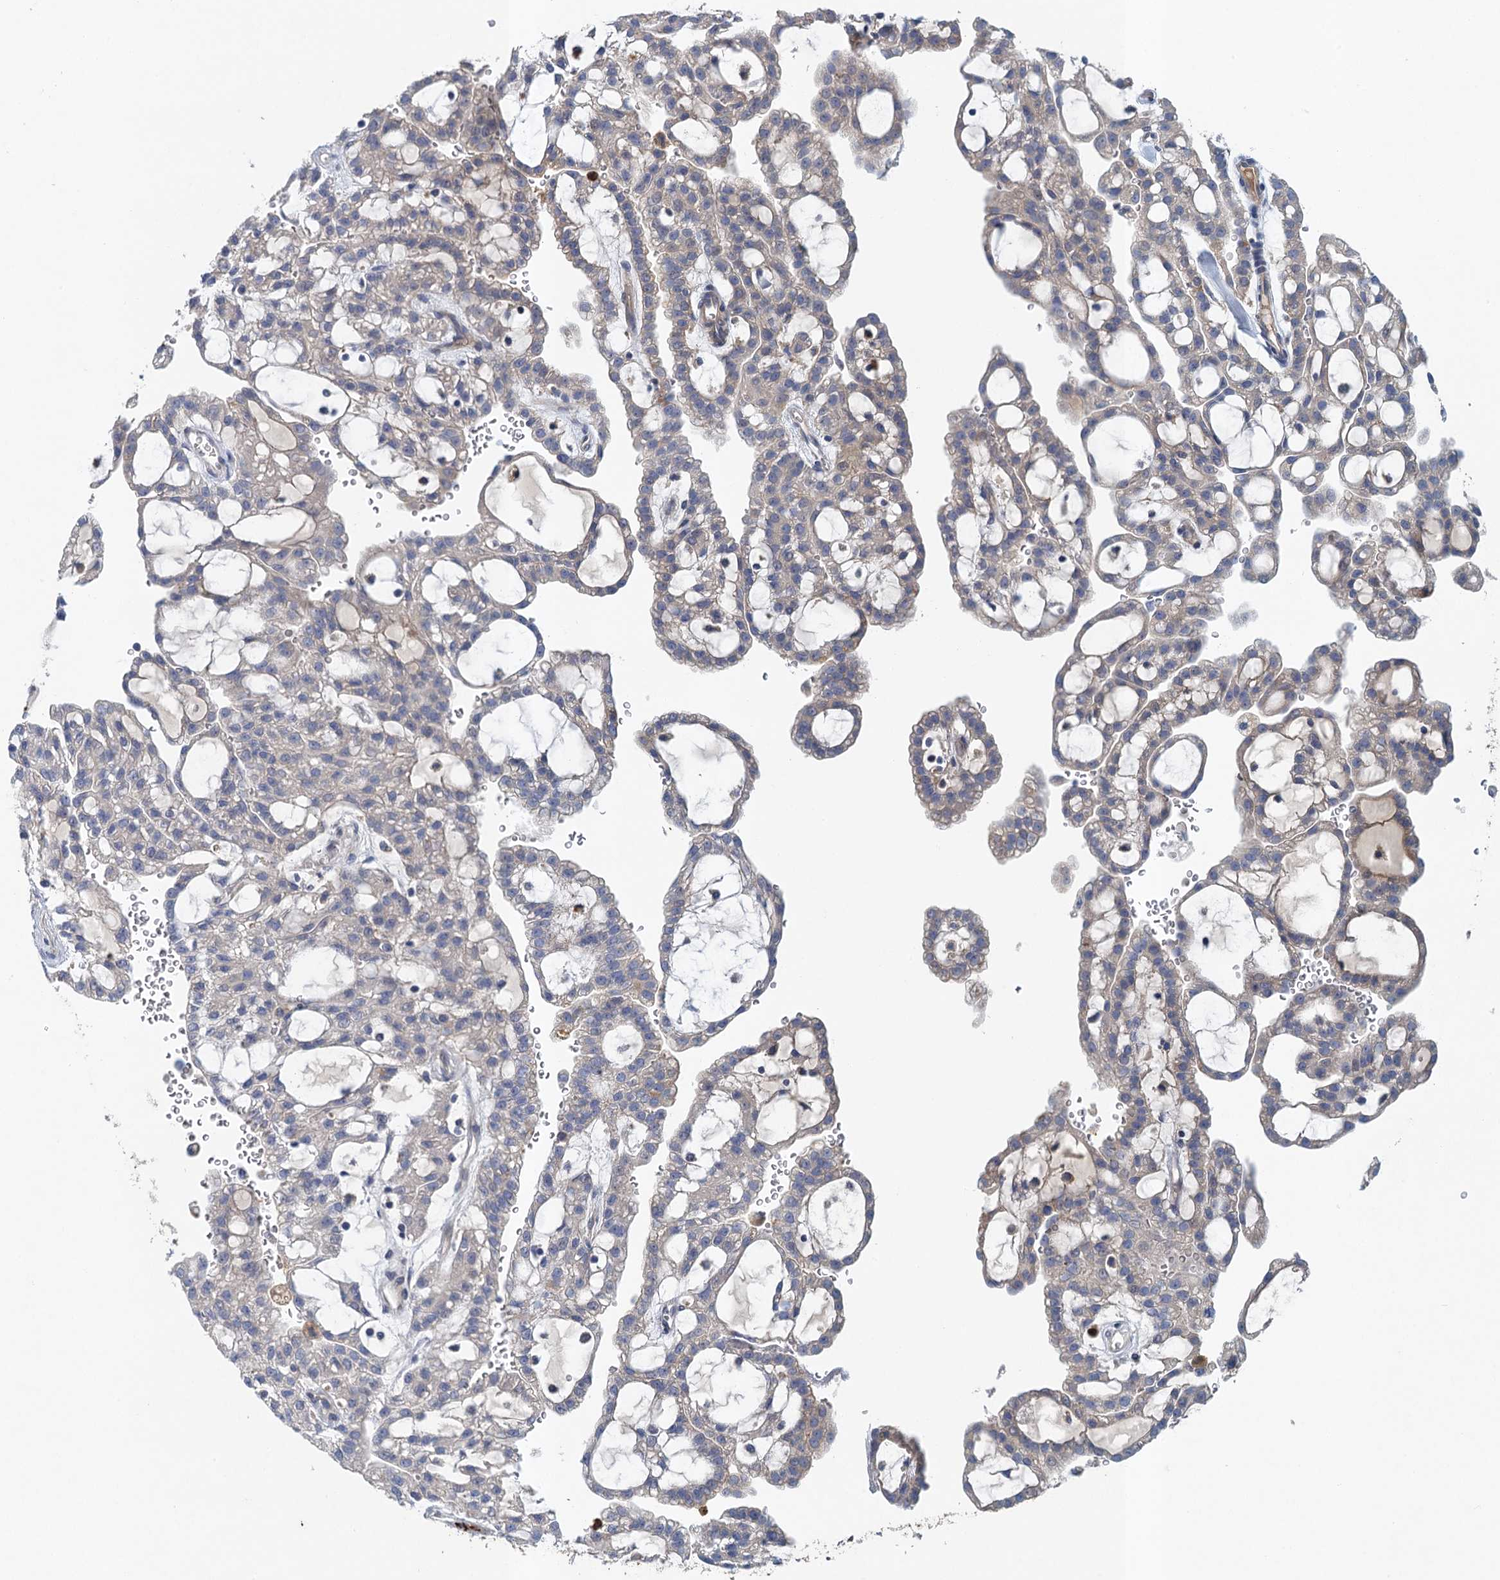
{"staining": {"intensity": "weak", "quantity": "<25%", "location": "cytoplasmic/membranous"}, "tissue": "renal cancer", "cell_type": "Tumor cells", "image_type": "cancer", "snomed": [{"axis": "morphology", "description": "Adenocarcinoma, NOS"}, {"axis": "topography", "description": "Kidney"}], "caption": "Tumor cells are negative for protein expression in human renal adenocarcinoma. (Stains: DAB (3,3'-diaminobenzidine) immunohistochemistry (IHC) with hematoxylin counter stain, Microscopy: brightfield microscopy at high magnification).", "gene": "TPCN1", "patient": {"sex": "male", "age": 63}}